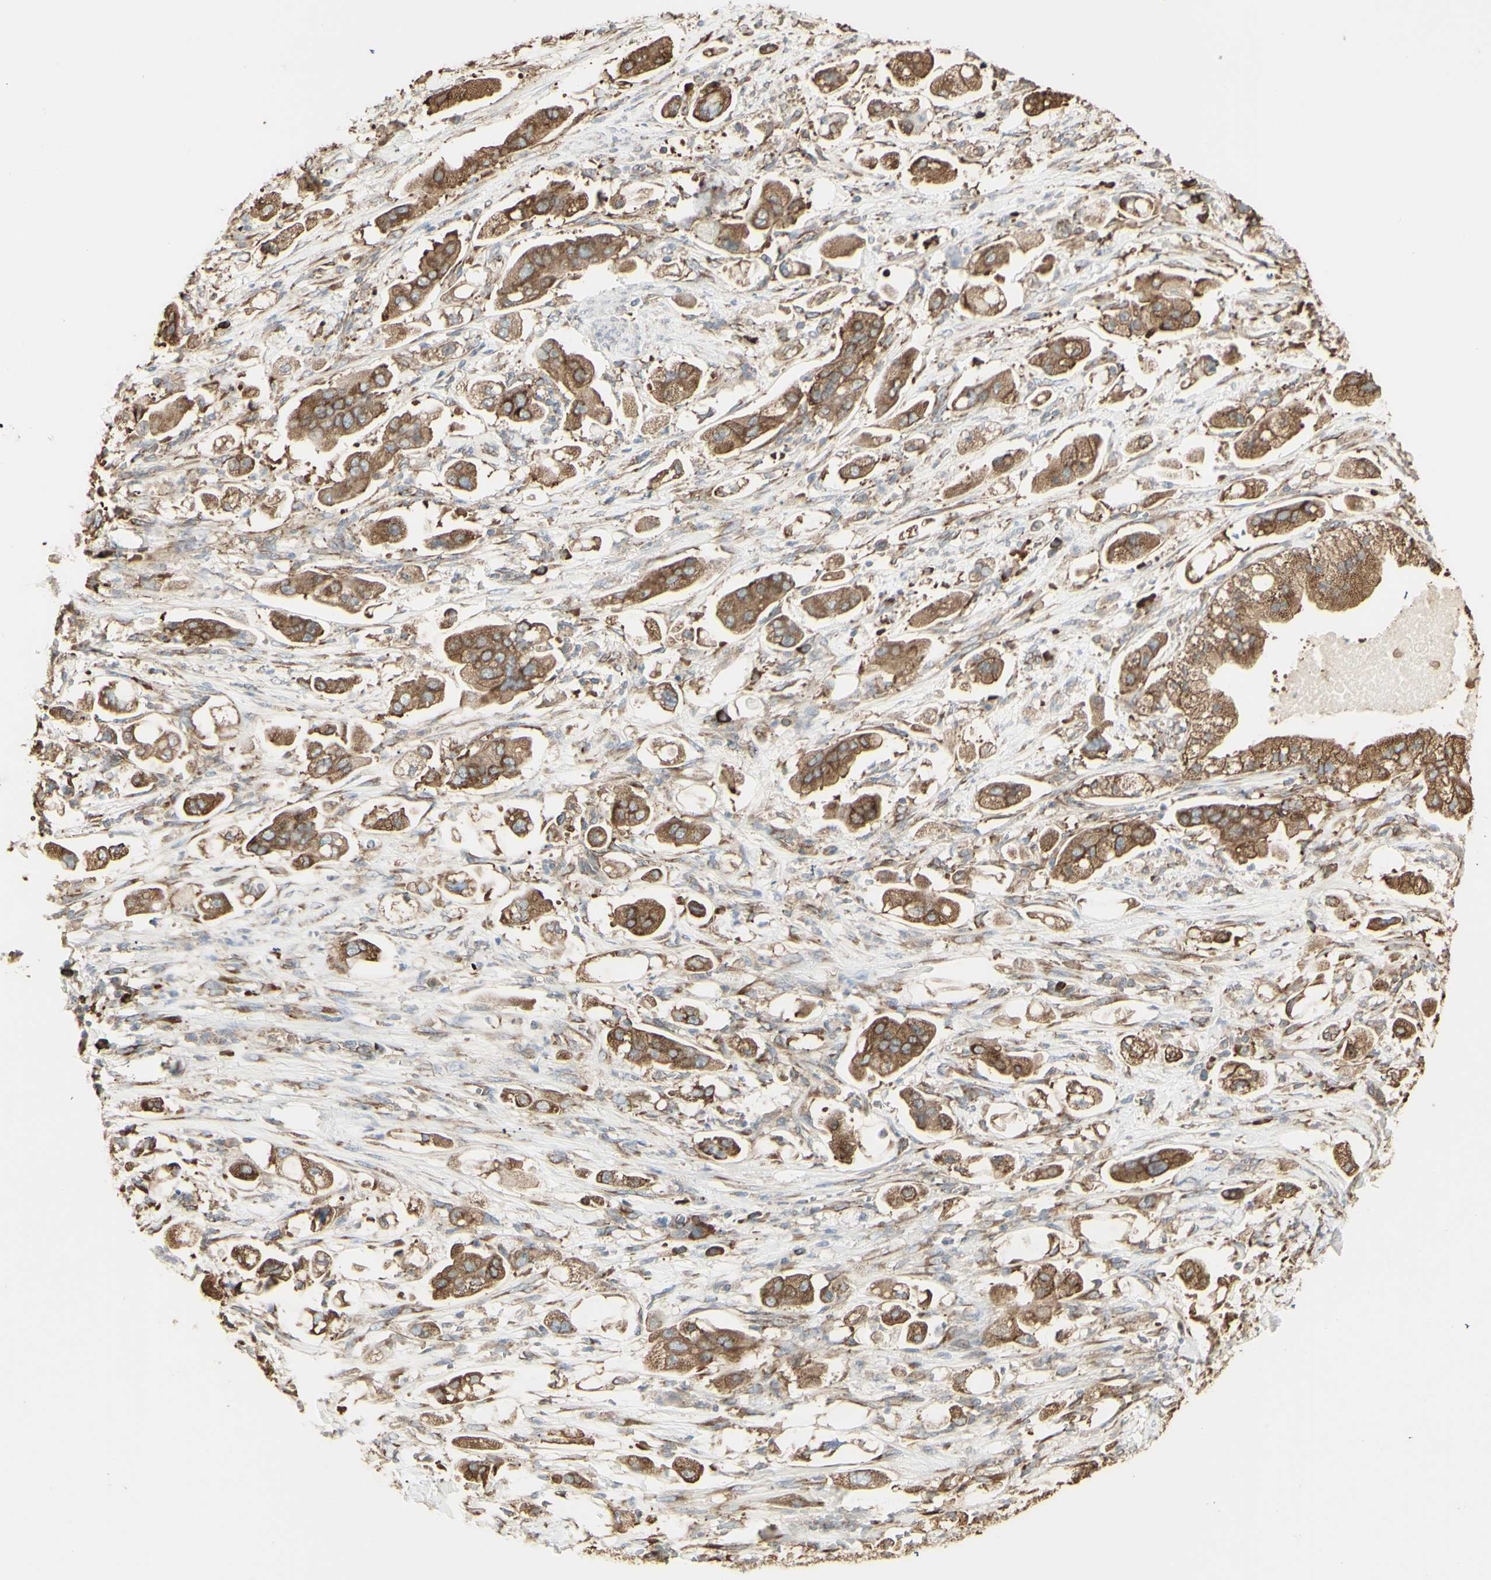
{"staining": {"intensity": "moderate", "quantity": ">75%", "location": "cytoplasmic/membranous"}, "tissue": "stomach cancer", "cell_type": "Tumor cells", "image_type": "cancer", "snomed": [{"axis": "morphology", "description": "Adenocarcinoma, NOS"}, {"axis": "topography", "description": "Stomach"}], "caption": "A medium amount of moderate cytoplasmic/membranous staining is seen in about >75% of tumor cells in adenocarcinoma (stomach) tissue.", "gene": "EEF1B2", "patient": {"sex": "male", "age": 62}}